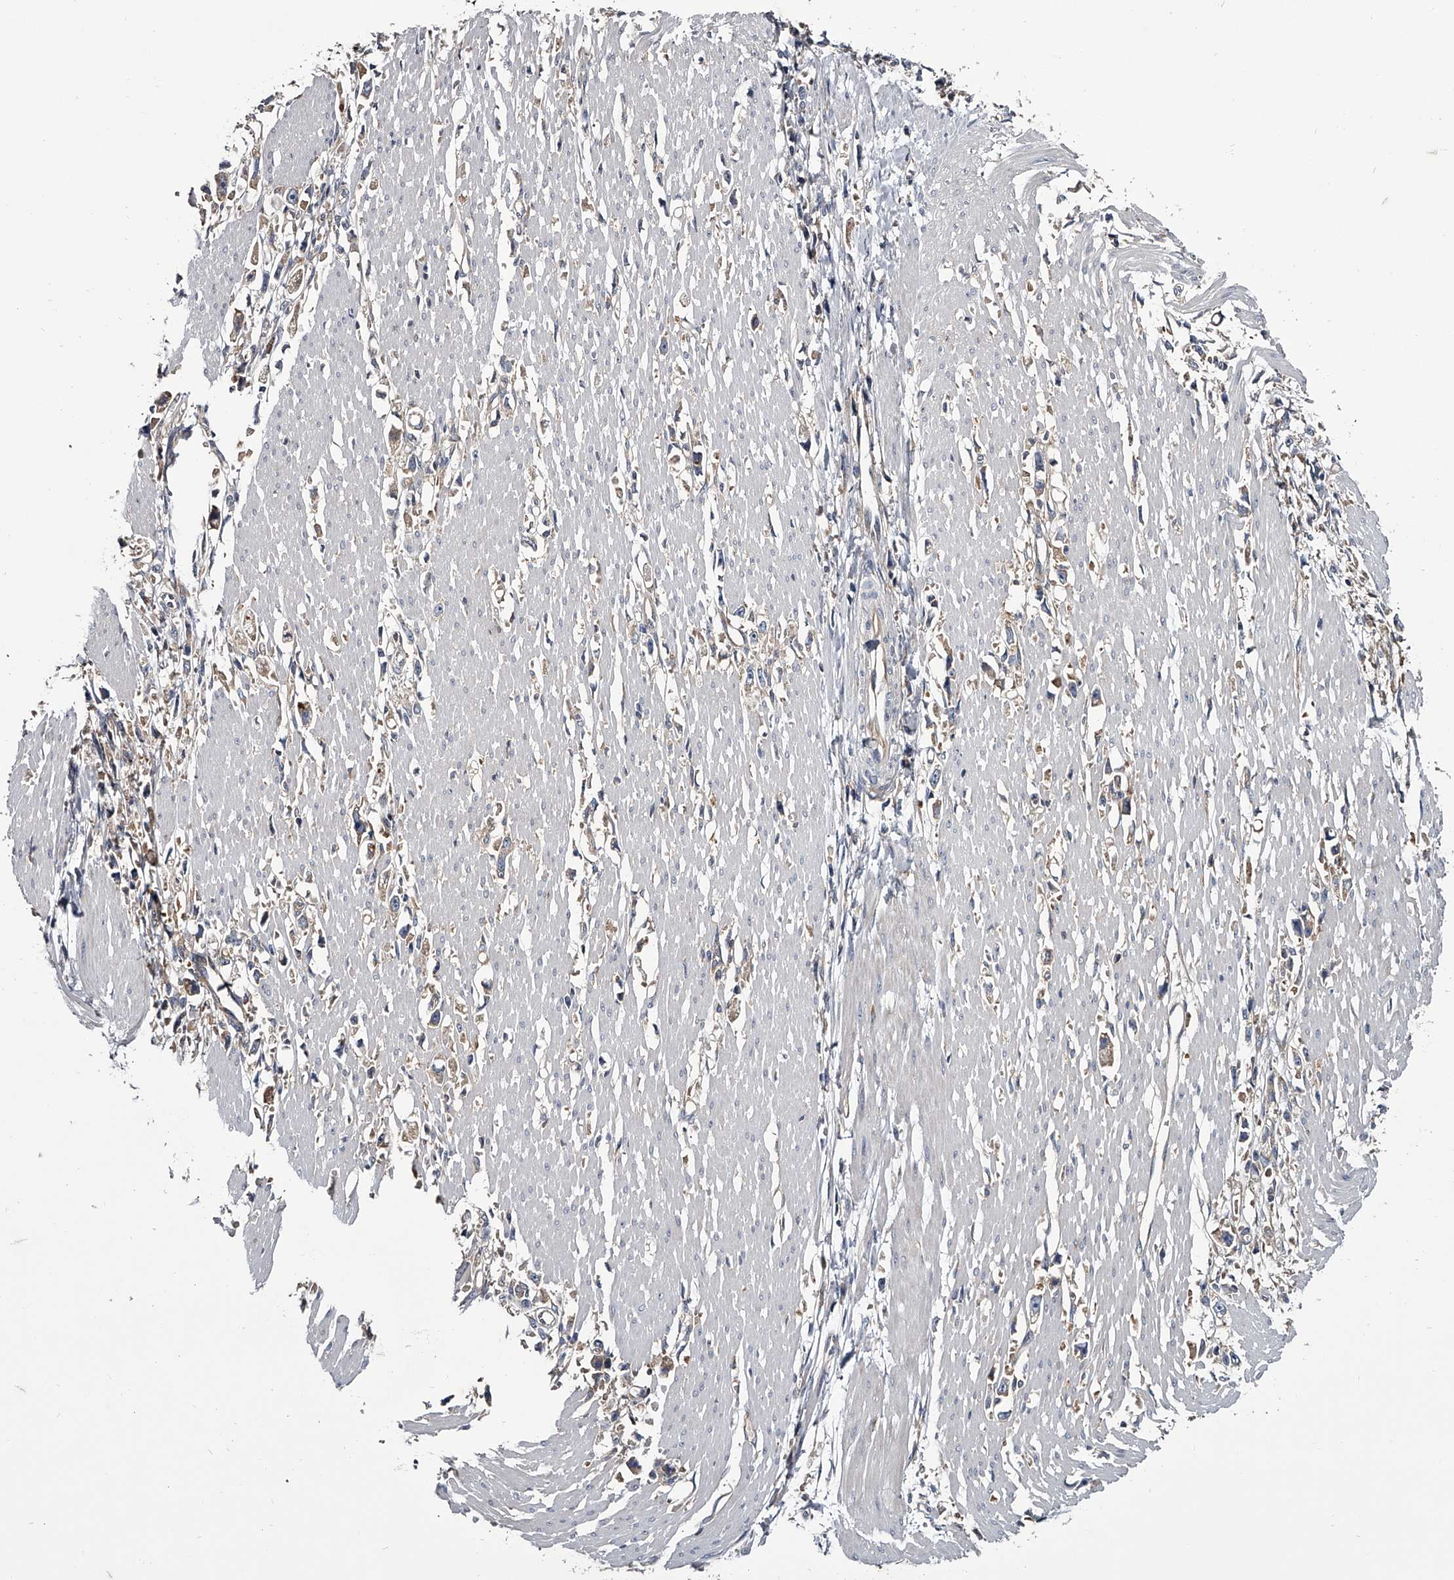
{"staining": {"intensity": "negative", "quantity": "none", "location": "none"}, "tissue": "stomach cancer", "cell_type": "Tumor cells", "image_type": "cancer", "snomed": [{"axis": "morphology", "description": "Adenocarcinoma, NOS"}, {"axis": "topography", "description": "Stomach"}], "caption": "The immunohistochemistry photomicrograph has no significant staining in tumor cells of stomach adenocarcinoma tissue.", "gene": "GAPVD1", "patient": {"sex": "female", "age": 59}}